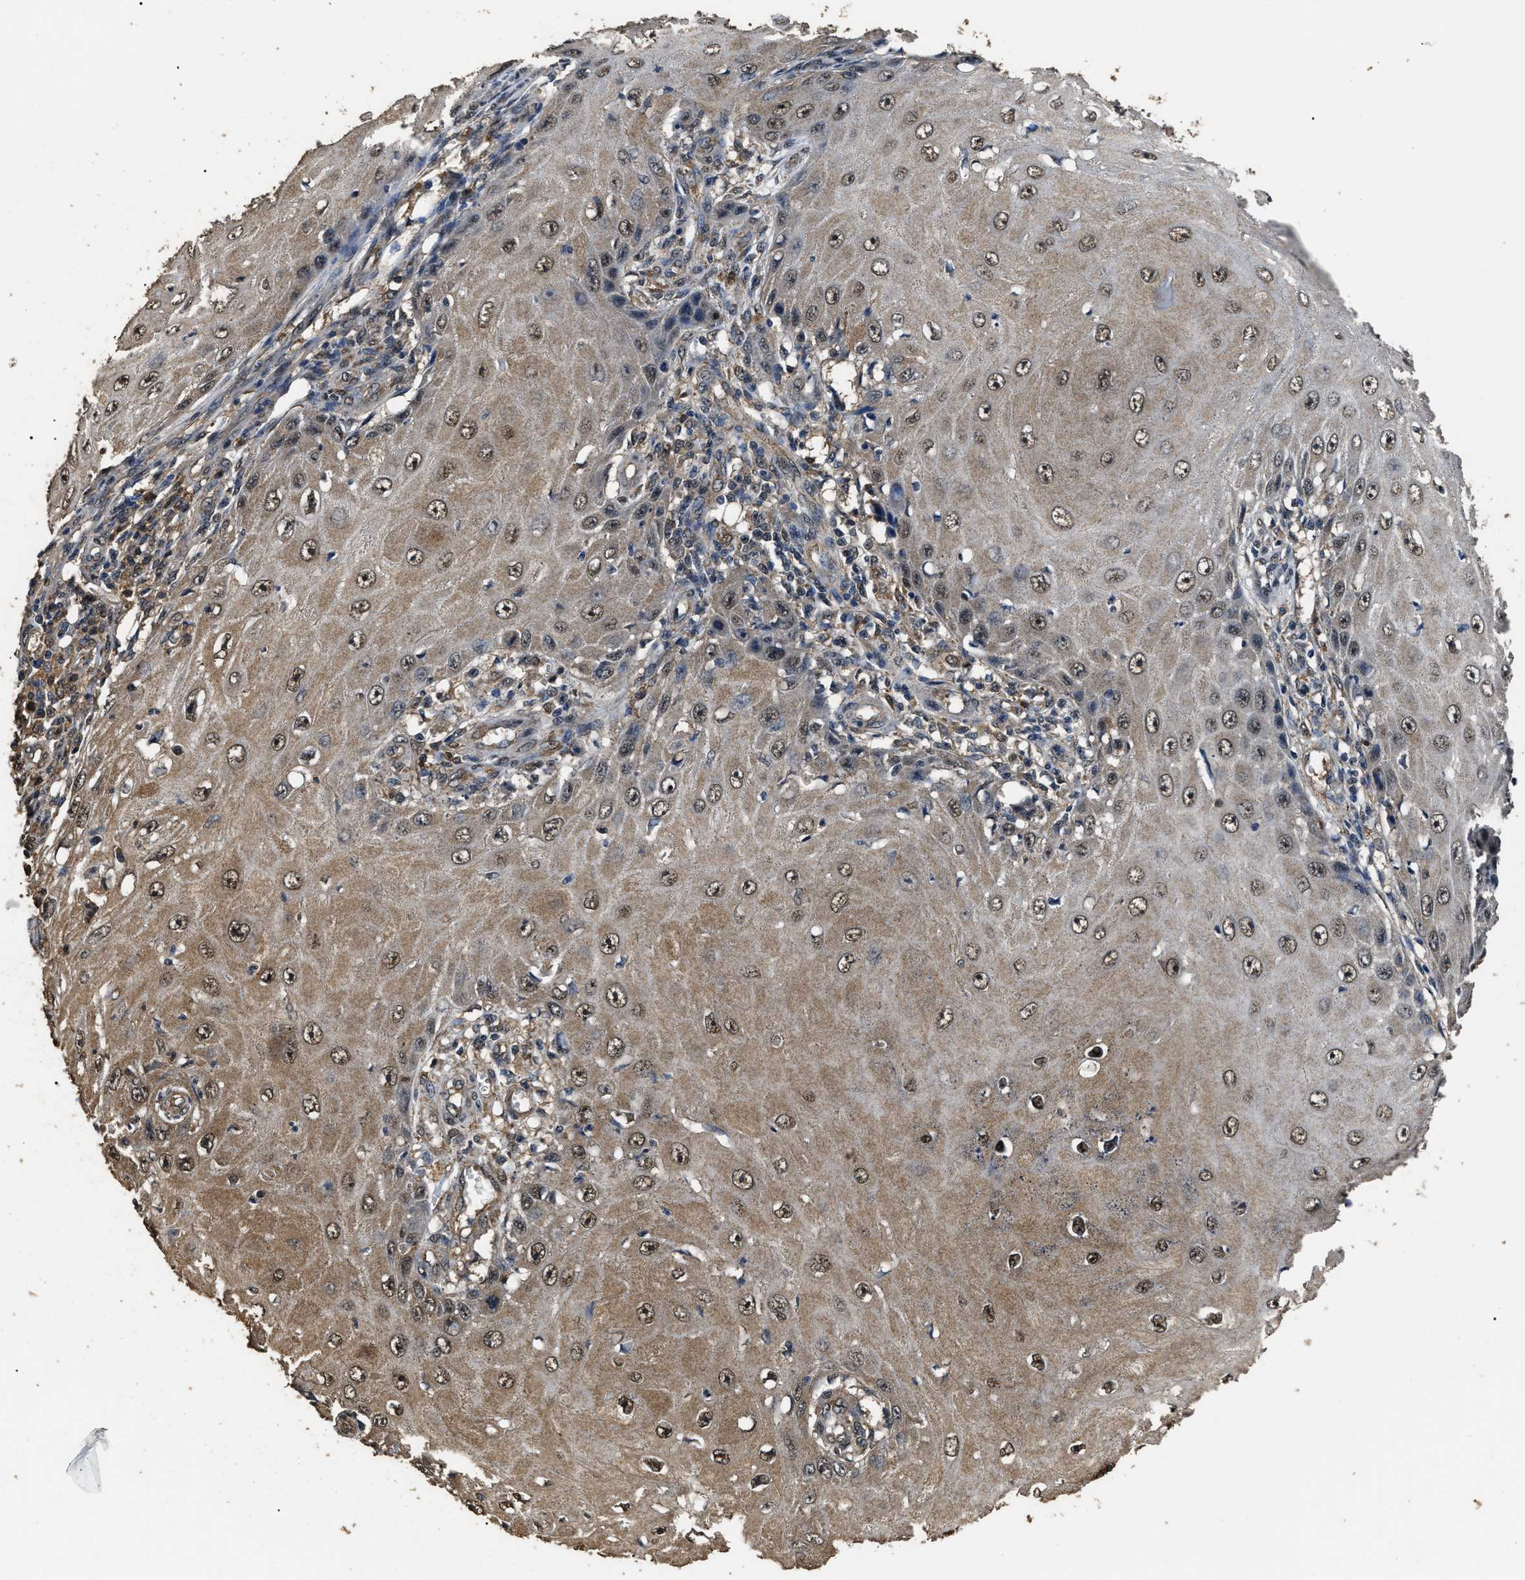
{"staining": {"intensity": "moderate", "quantity": ">75%", "location": "cytoplasmic/membranous,nuclear"}, "tissue": "skin cancer", "cell_type": "Tumor cells", "image_type": "cancer", "snomed": [{"axis": "morphology", "description": "Squamous cell carcinoma, NOS"}, {"axis": "topography", "description": "Skin"}], "caption": "A brown stain labels moderate cytoplasmic/membranous and nuclear staining of a protein in skin cancer tumor cells.", "gene": "PSMD8", "patient": {"sex": "female", "age": 73}}